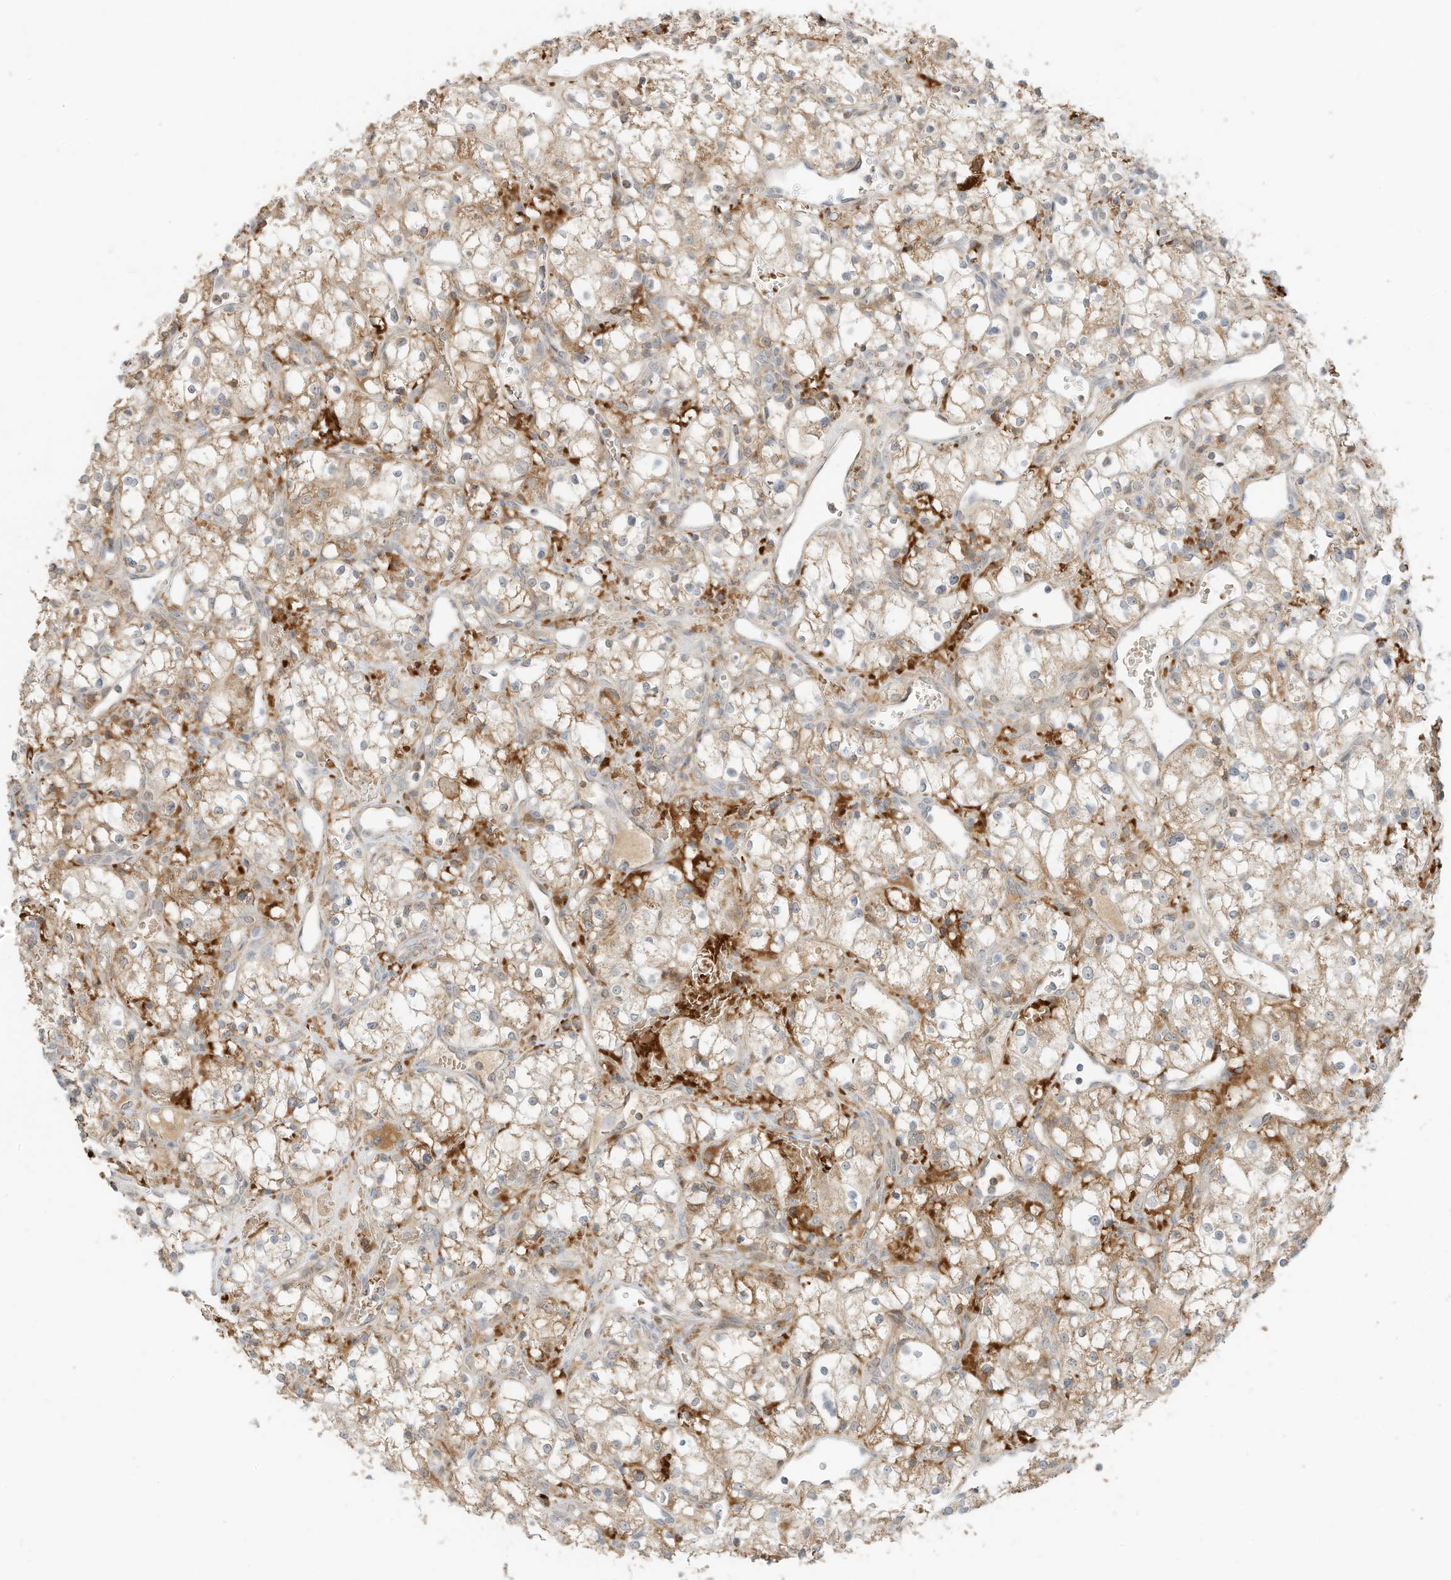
{"staining": {"intensity": "weak", "quantity": ">75%", "location": "cytoplasmic/membranous"}, "tissue": "renal cancer", "cell_type": "Tumor cells", "image_type": "cancer", "snomed": [{"axis": "morphology", "description": "Adenocarcinoma, NOS"}, {"axis": "topography", "description": "Kidney"}], "caption": "Adenocarcinoma (renal) stained with IHC reveals weak cytoplasmic/membranous staining in about >75% of tumor cells. (DAB IHC, brown staining for protein, blue staining for nuclei).", "gene": "MTUS2", "patient": {"sex": "male", "age": 59}}